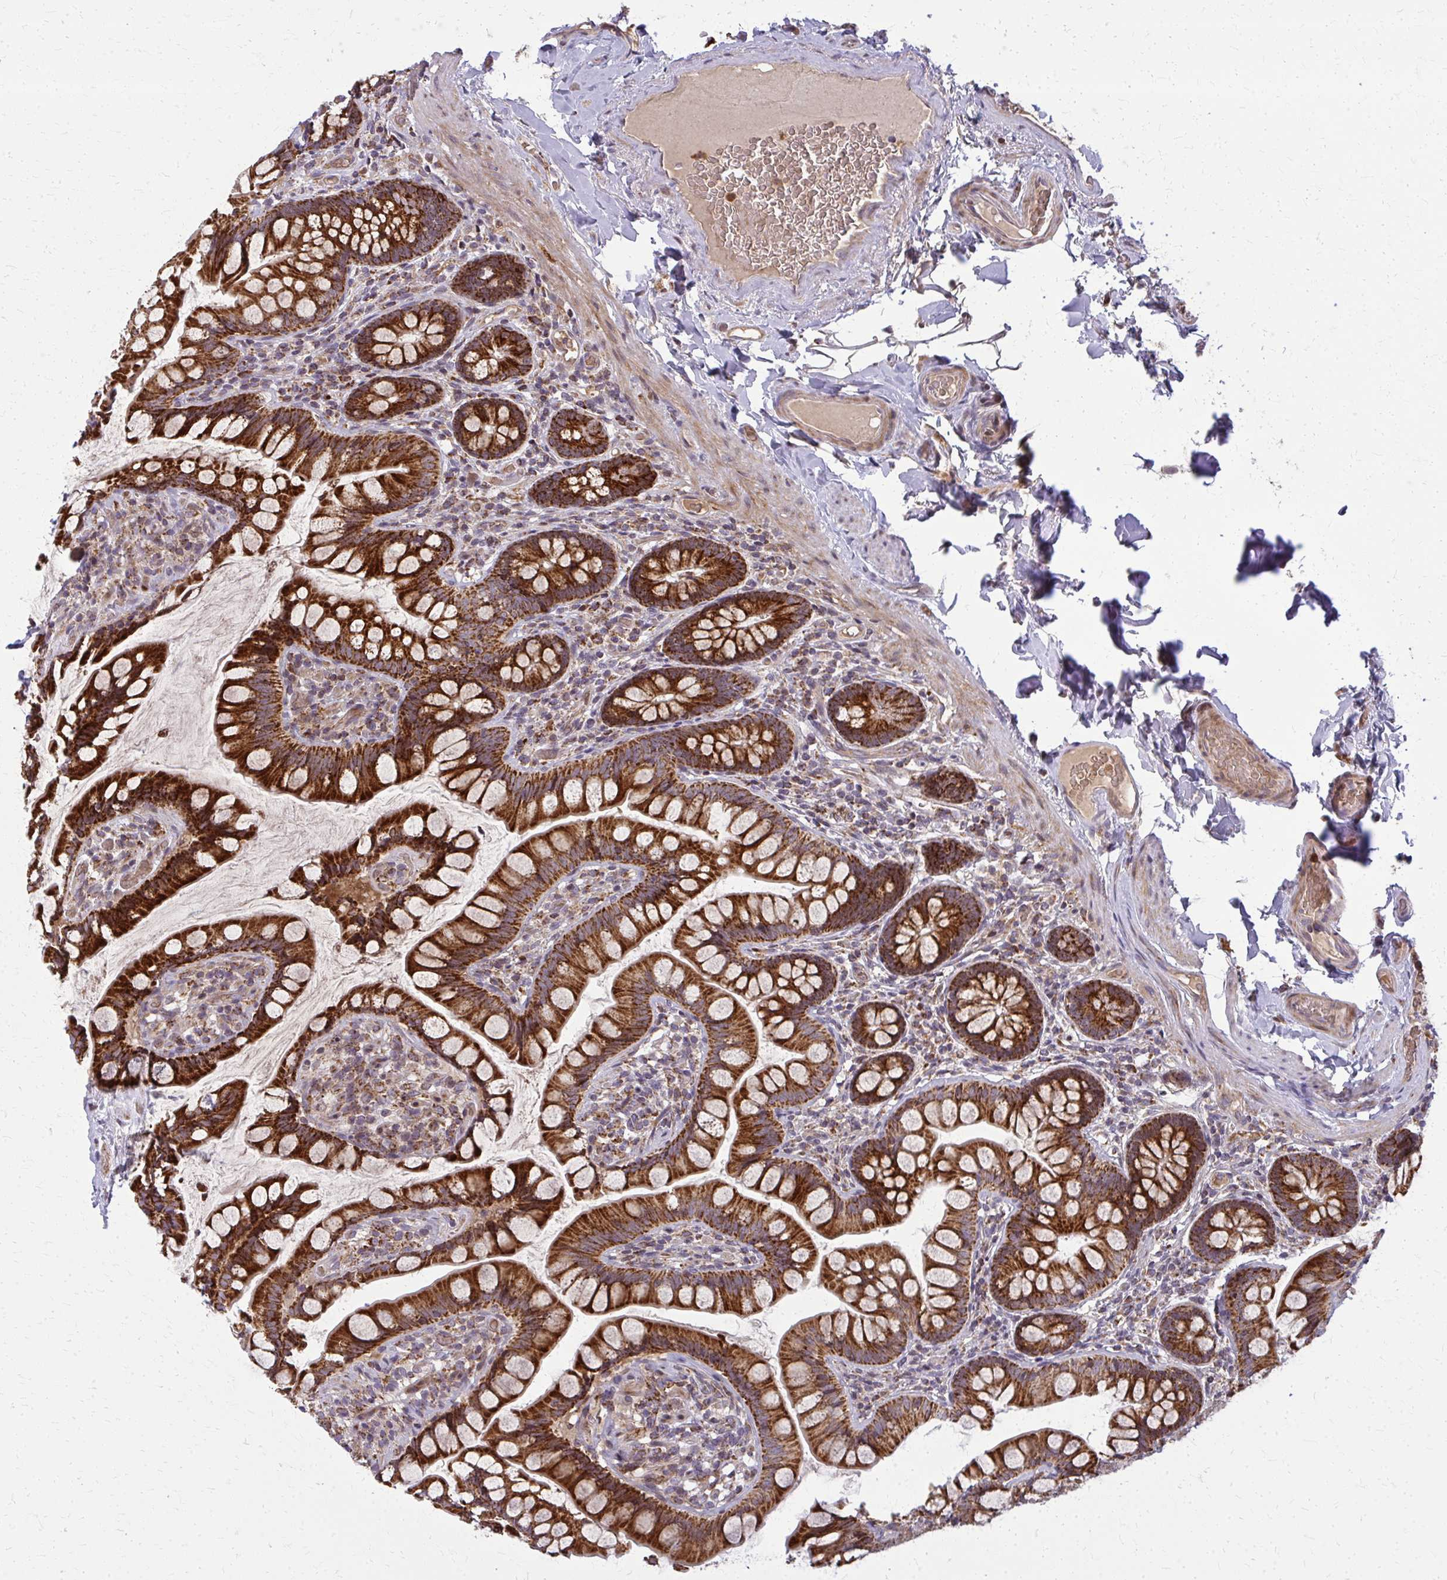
{"staining": {"intensity": "strong", "quantity": ">75%", "location": "cytoplasmic/membranous"}, "tissue": "small intestine", "cell_type": "Glandular cells", "image_type": "normal", "snomed": [{"axis": "morphology", "description": "Normal tissue, NOS"}, {"axis": "topography", "description": "Small intestine"}], "caption": "Small intestine was stained to show a protein in brown. There is high levels of strong cytoplasmic/membranous staining in approximately >75% of glandular cells. Nuclei are stained in blue.", "gene": "MCCC1", "patient": {"sex": "male", "age": 70}}